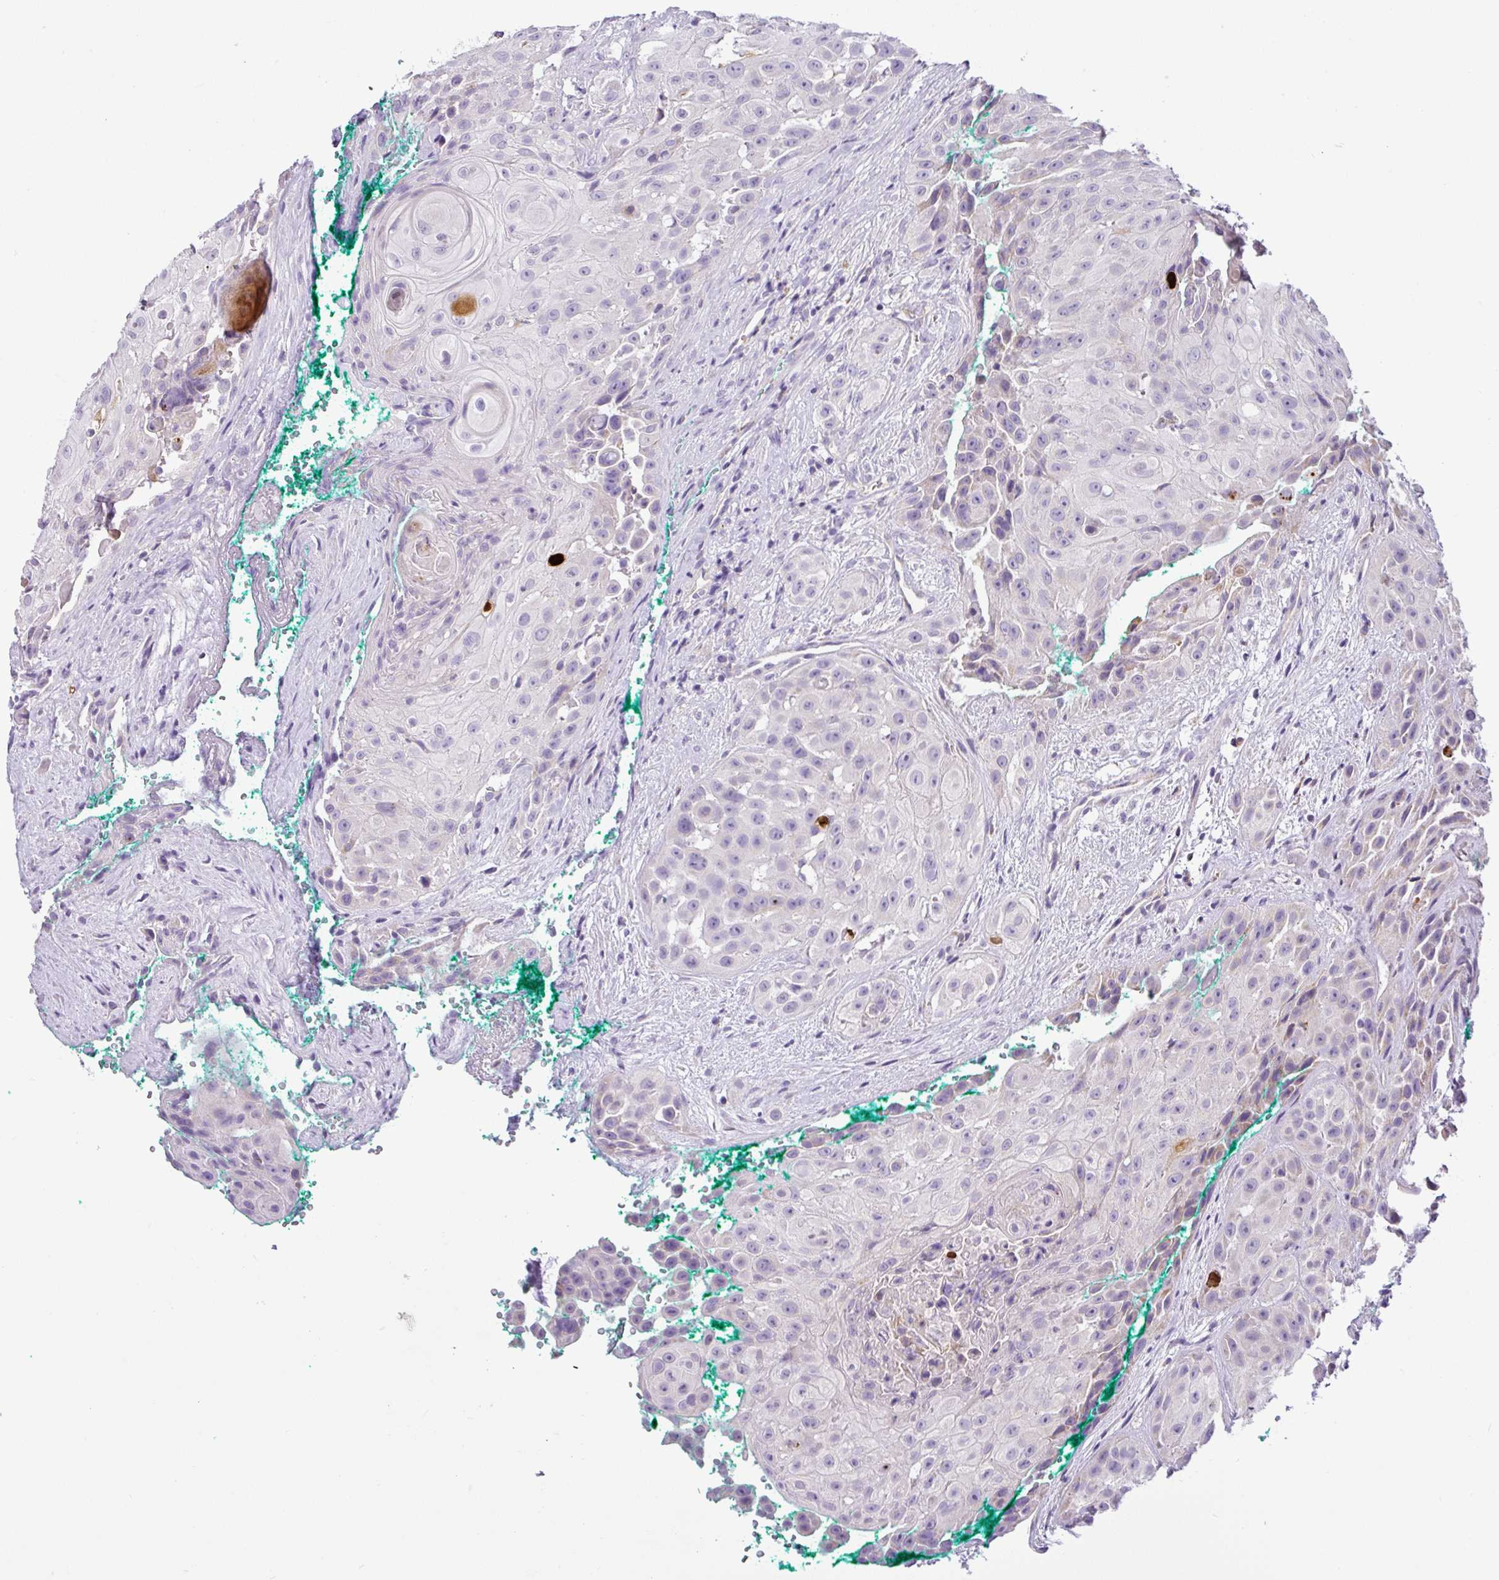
{"staining": {"intensity": "negative", "quantity": "none", "location": "none"}, "tissue": "head and neck cancer", "cell_type": "Tumor cells", "image_type": "cancer", "snomed": [{"axis": "morphology", "description": "Squamous cell carcinoma, NOS"}, {"axis": "topography", "description": "Head-Neck"}], "caption": "A photomicrograph of human head and neck cancer (squamous cell carcinoma) is negative for staining in tumor cells.", "gene": "HMCN2", "patient": {"sex": "male", "age": 83}}